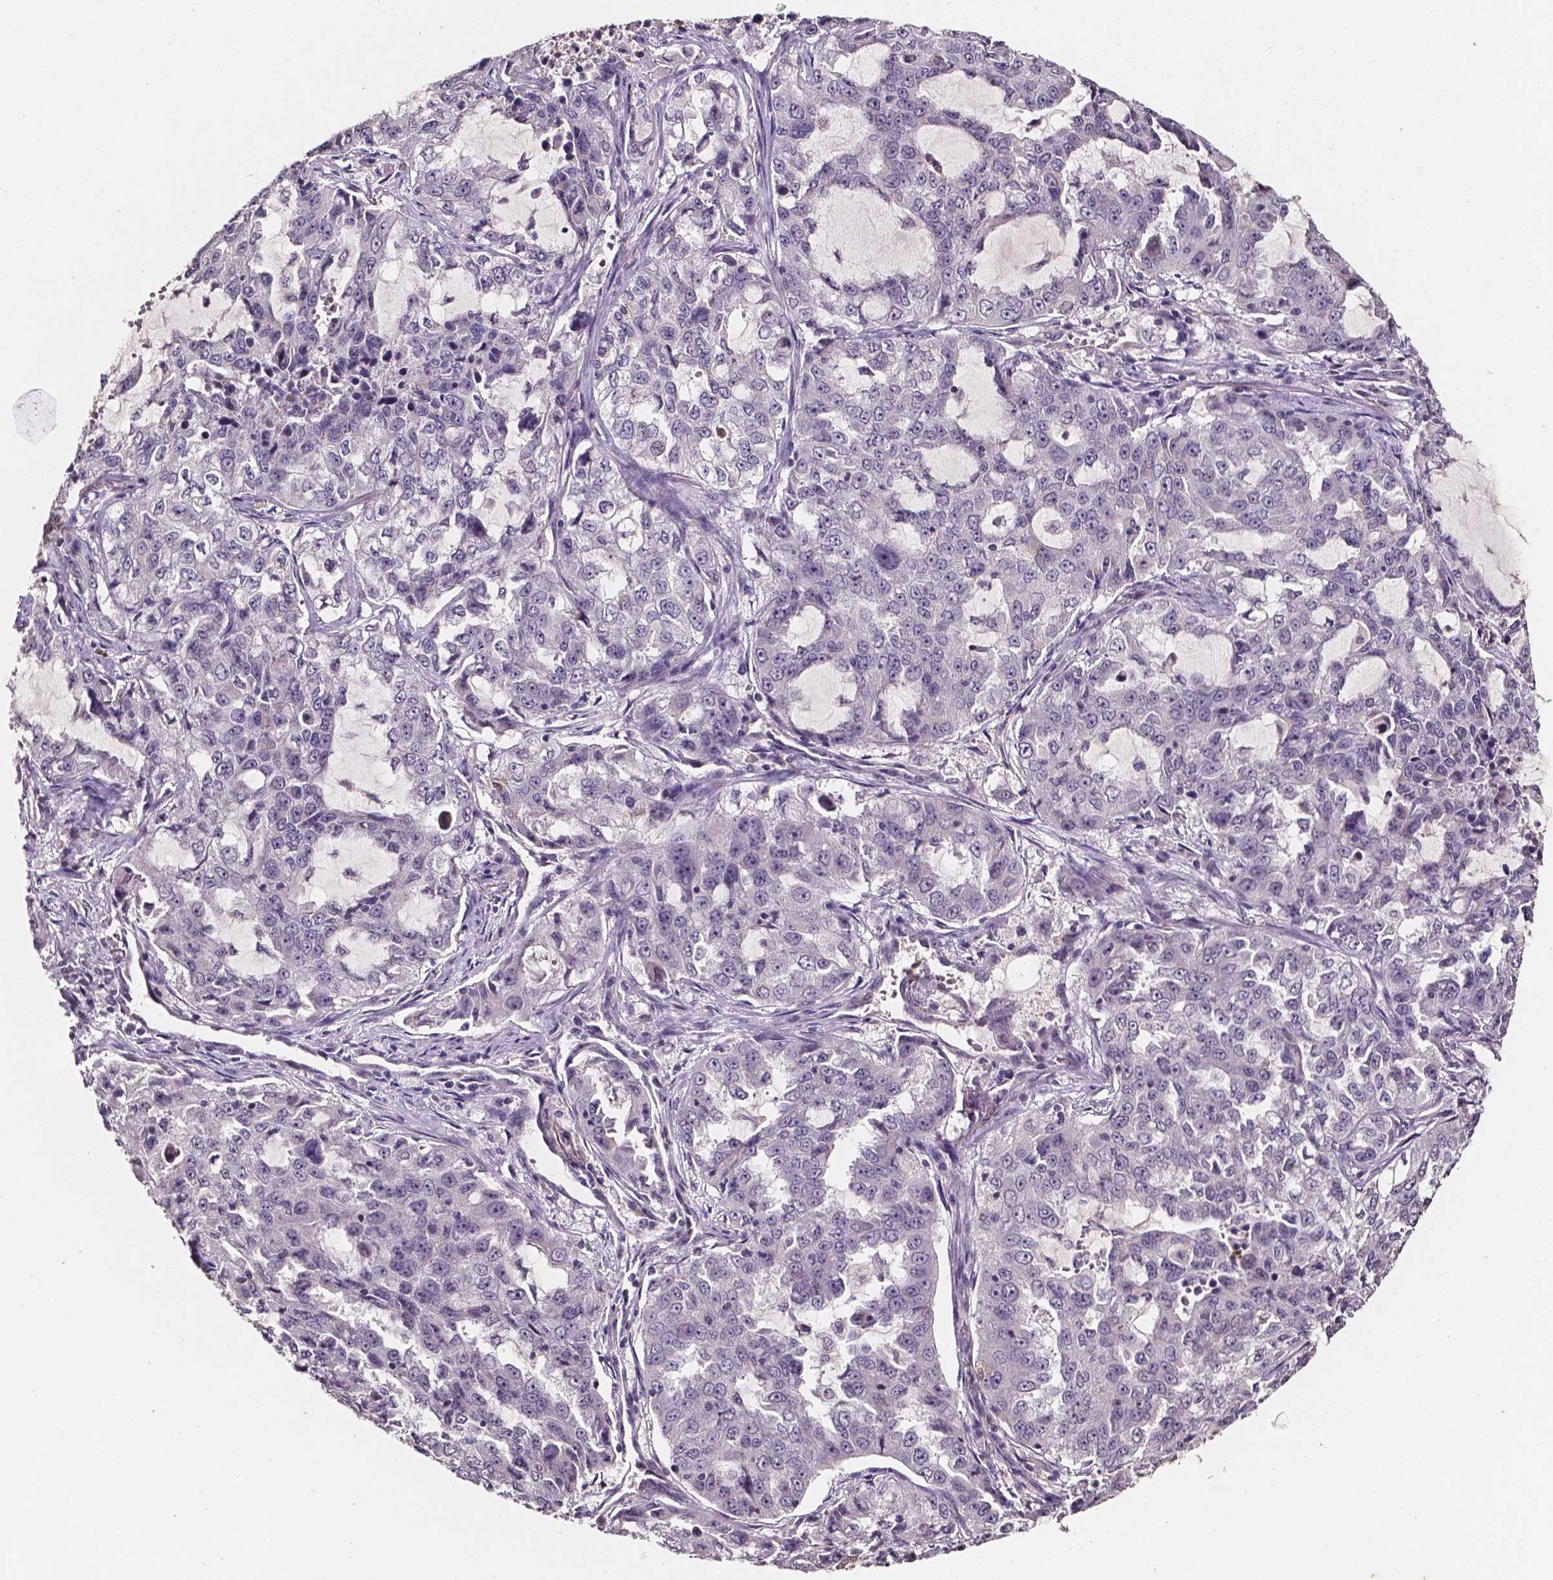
{"staining": {"intensity": "negative", "quantity": "none", "location": "none"}, "tissue": "lung cancer", "cell_type": "Tumor cells", "image_type": "cancer", "snomed": [{"axis": "morphology", "description": "Adenocarcinoma, NOS"}, {"axis": "topography", "description": "Lung"}], "caption": "Immunohistochemistry of adenocarcinoma (lung) shows no positivity in tumor cells.", "gene": "NRGN", "patient": {"sex": "female", "age": 61}}